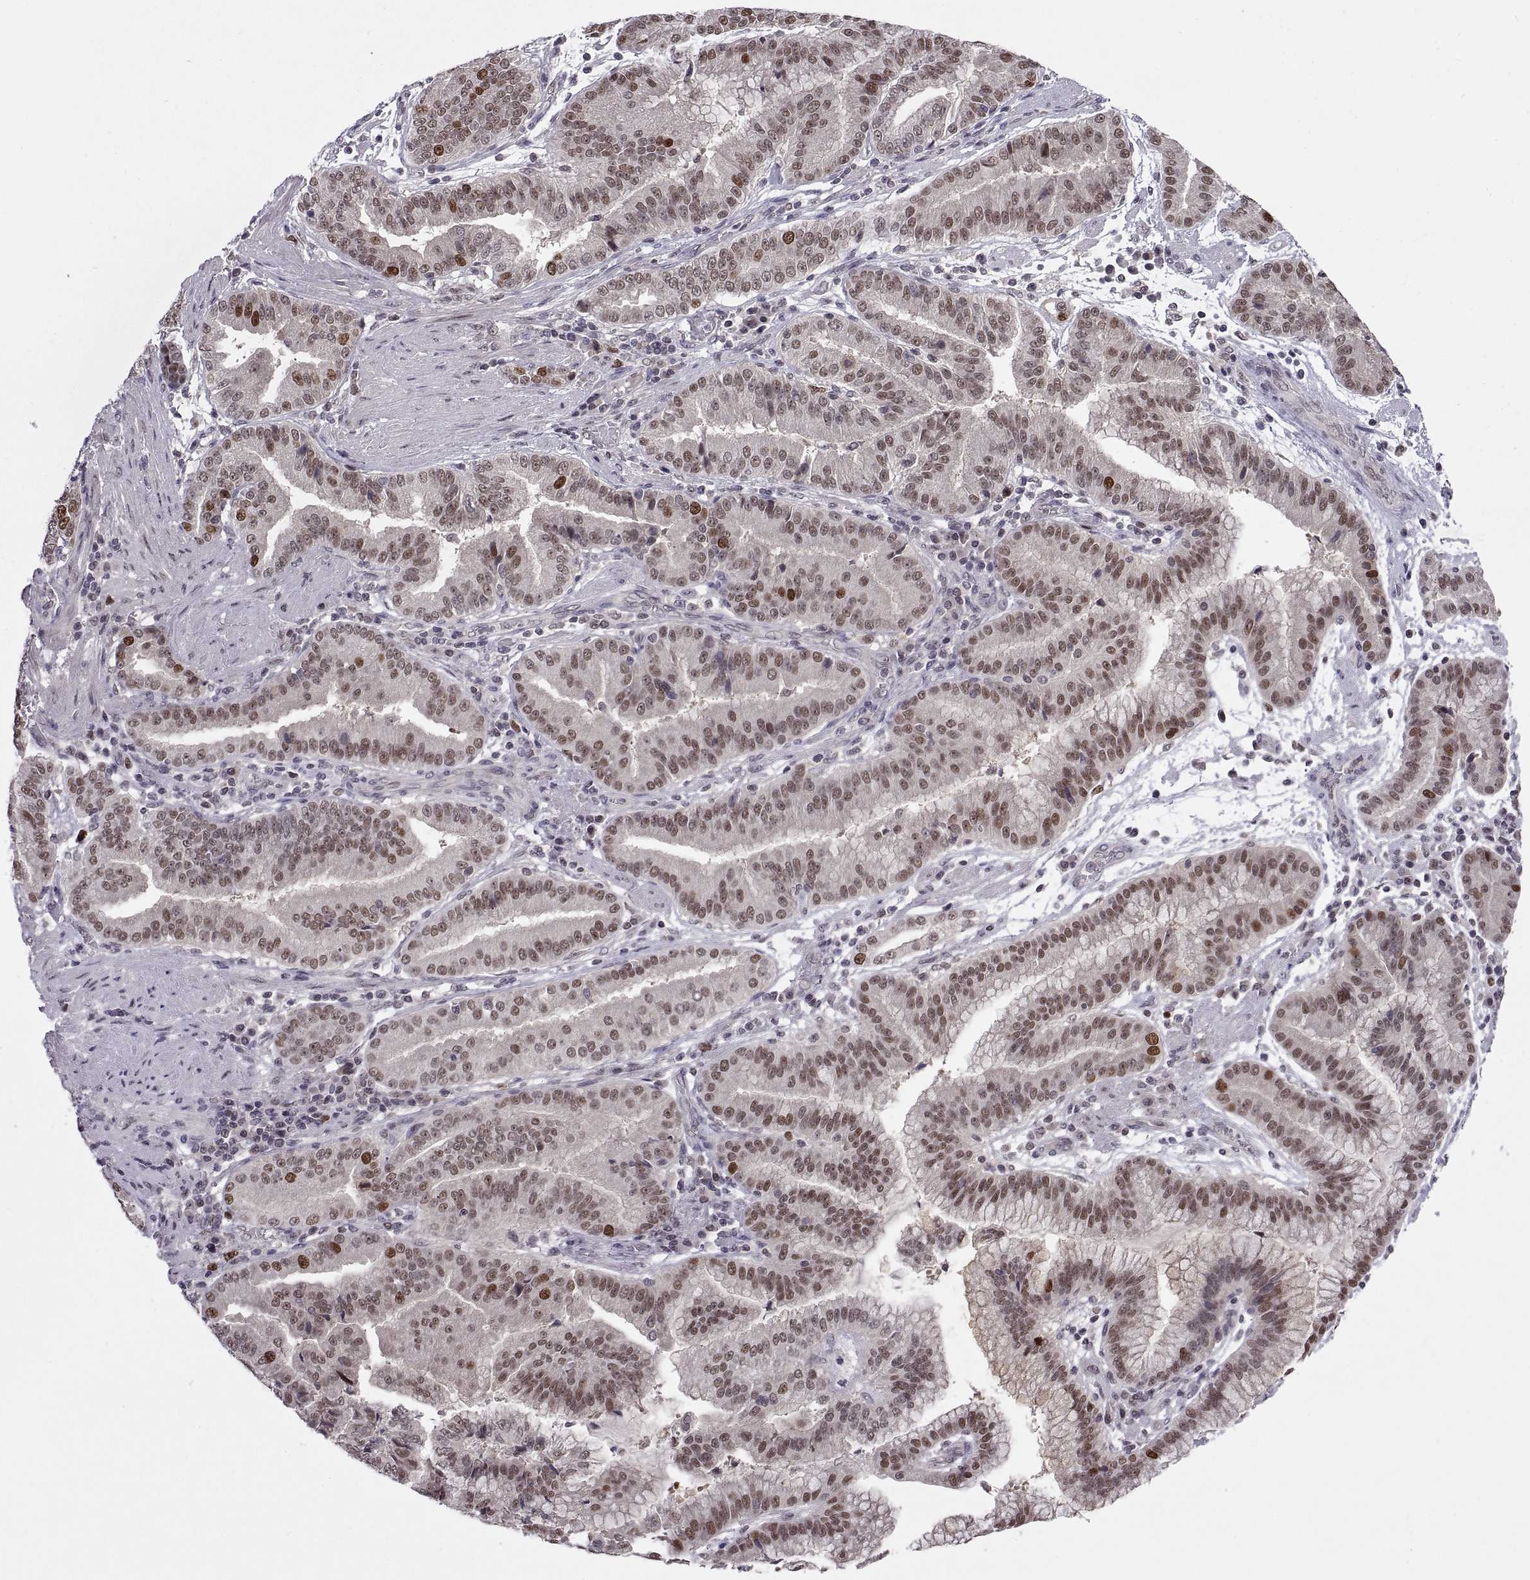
{"staining": {"intensity": "moderate", "quantity": "25%-75%", "location": "nuclear"}, "tissue": "stomach cancer", "cell_type": "Tumor cells", "image_type": "cancer", "snomed": [{"axis": "morphology", "description": "Adenocarcinoma, NOS"}, {"axis": "topography", "description": "Stomach"}], "caption": "This histopathology image demonstrates immunohistochemistry staining of stomach cancer, with medium moderate nuclear staining in approximately 25%-75% of tumor cells.", "gene": "CHFR", "patient": {"sex": "male", "age": 83}}